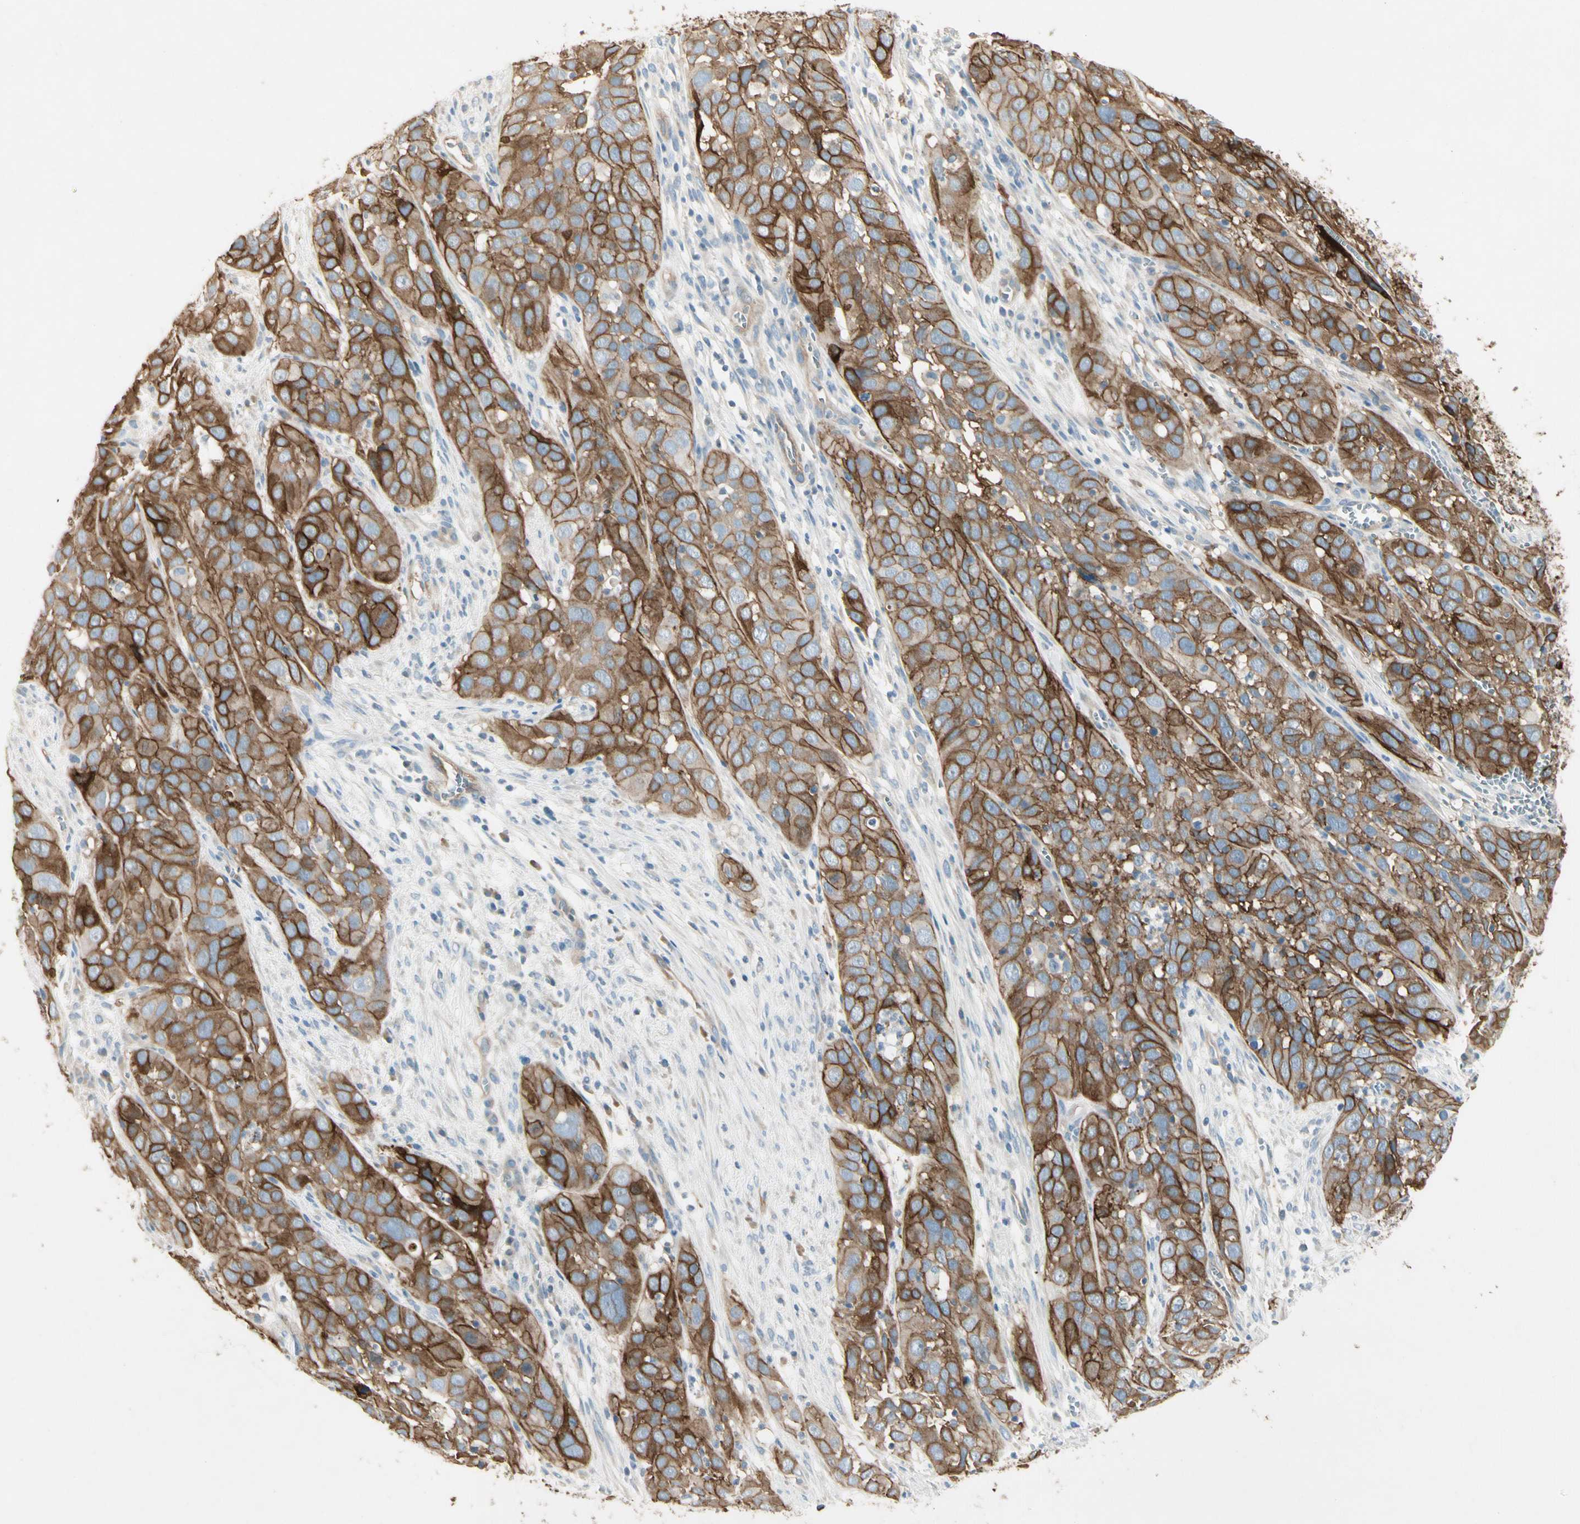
{"staining": {"intensity": "strong", "quantity": ">75%", "location": "cytoplasmic/membranous"}, "tissue": "cervical cancer", "cell_type": "Tumor cells", "image_type": "cancer", "snomed": [{"axis": "morphology", "description": "Squamous cell carcinoma, NOS"}, {"axis": "topography", "description": "Cervix"}], "caption": "This histopathology image reveals immunohistochemistry (IHC) staining of cervical squamous cell carcinoma, with high strong cytoplasmic/membranous expression in approximately >75% of tumor cells.", "gene": "ITGA3", "patient": {"sex": "female", "age": 32}}